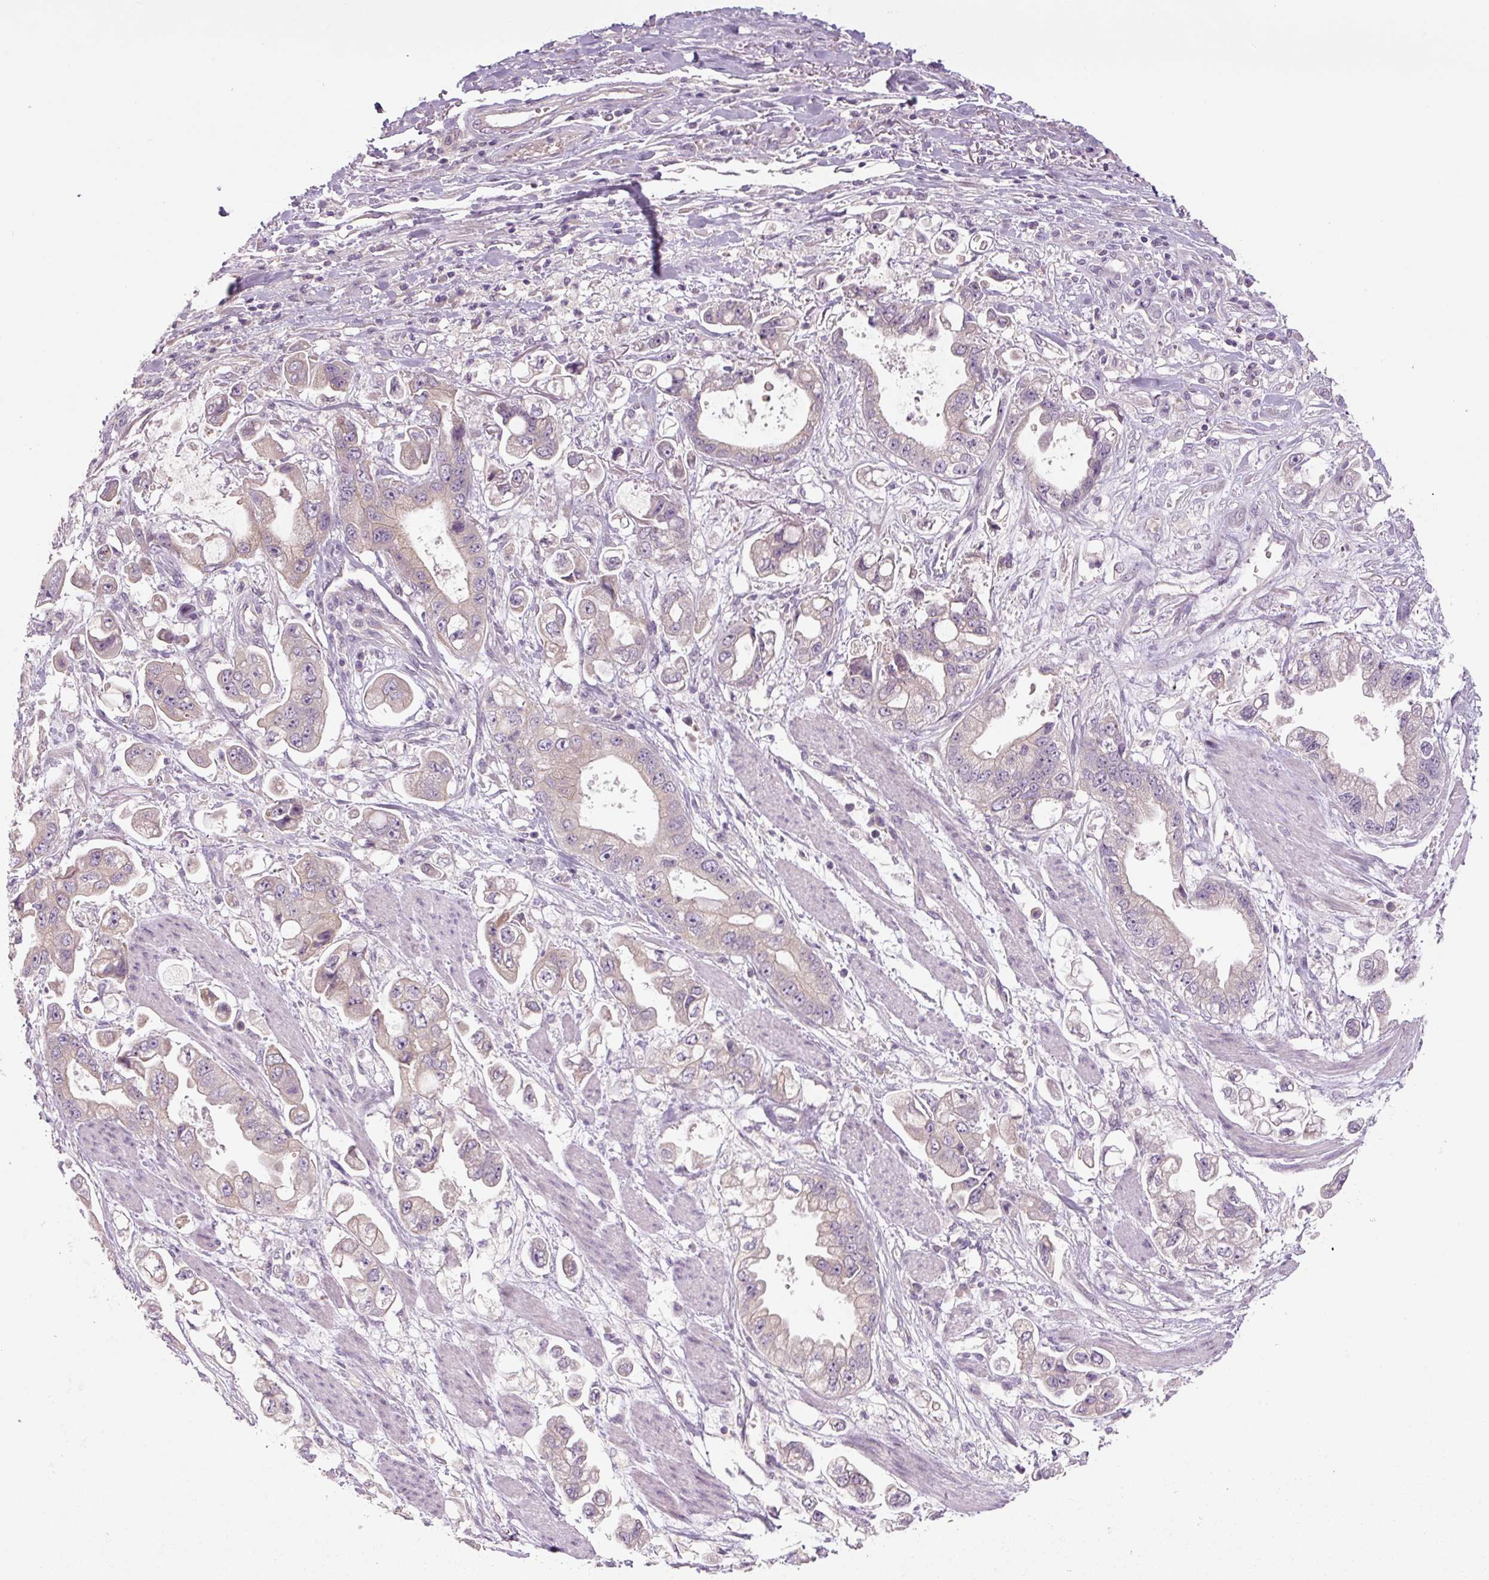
{"staining": {"intensity": "weak", "quantity": "<25%", "location": "cytoplasmic/membranous"}, "tissue": "stomach cancer", "cell_type": "Tumor cells", "image_type": "cancer", "snomed": [{"axis": "morphology", "description": "Adenocarcinoma, NOS"}, {"axis": "topography", "description": "Stomach"}], "caption": "An immunohistochemistry histopathology image of stomach cancer (adenocarcinoma) is shown. There is no staining in tumor cells of stomach cancer (adenocarcinoma). Nuclei are stained in blue.", "gene": "YIF1B", "patient": {"sex": "male", "age": 62}}